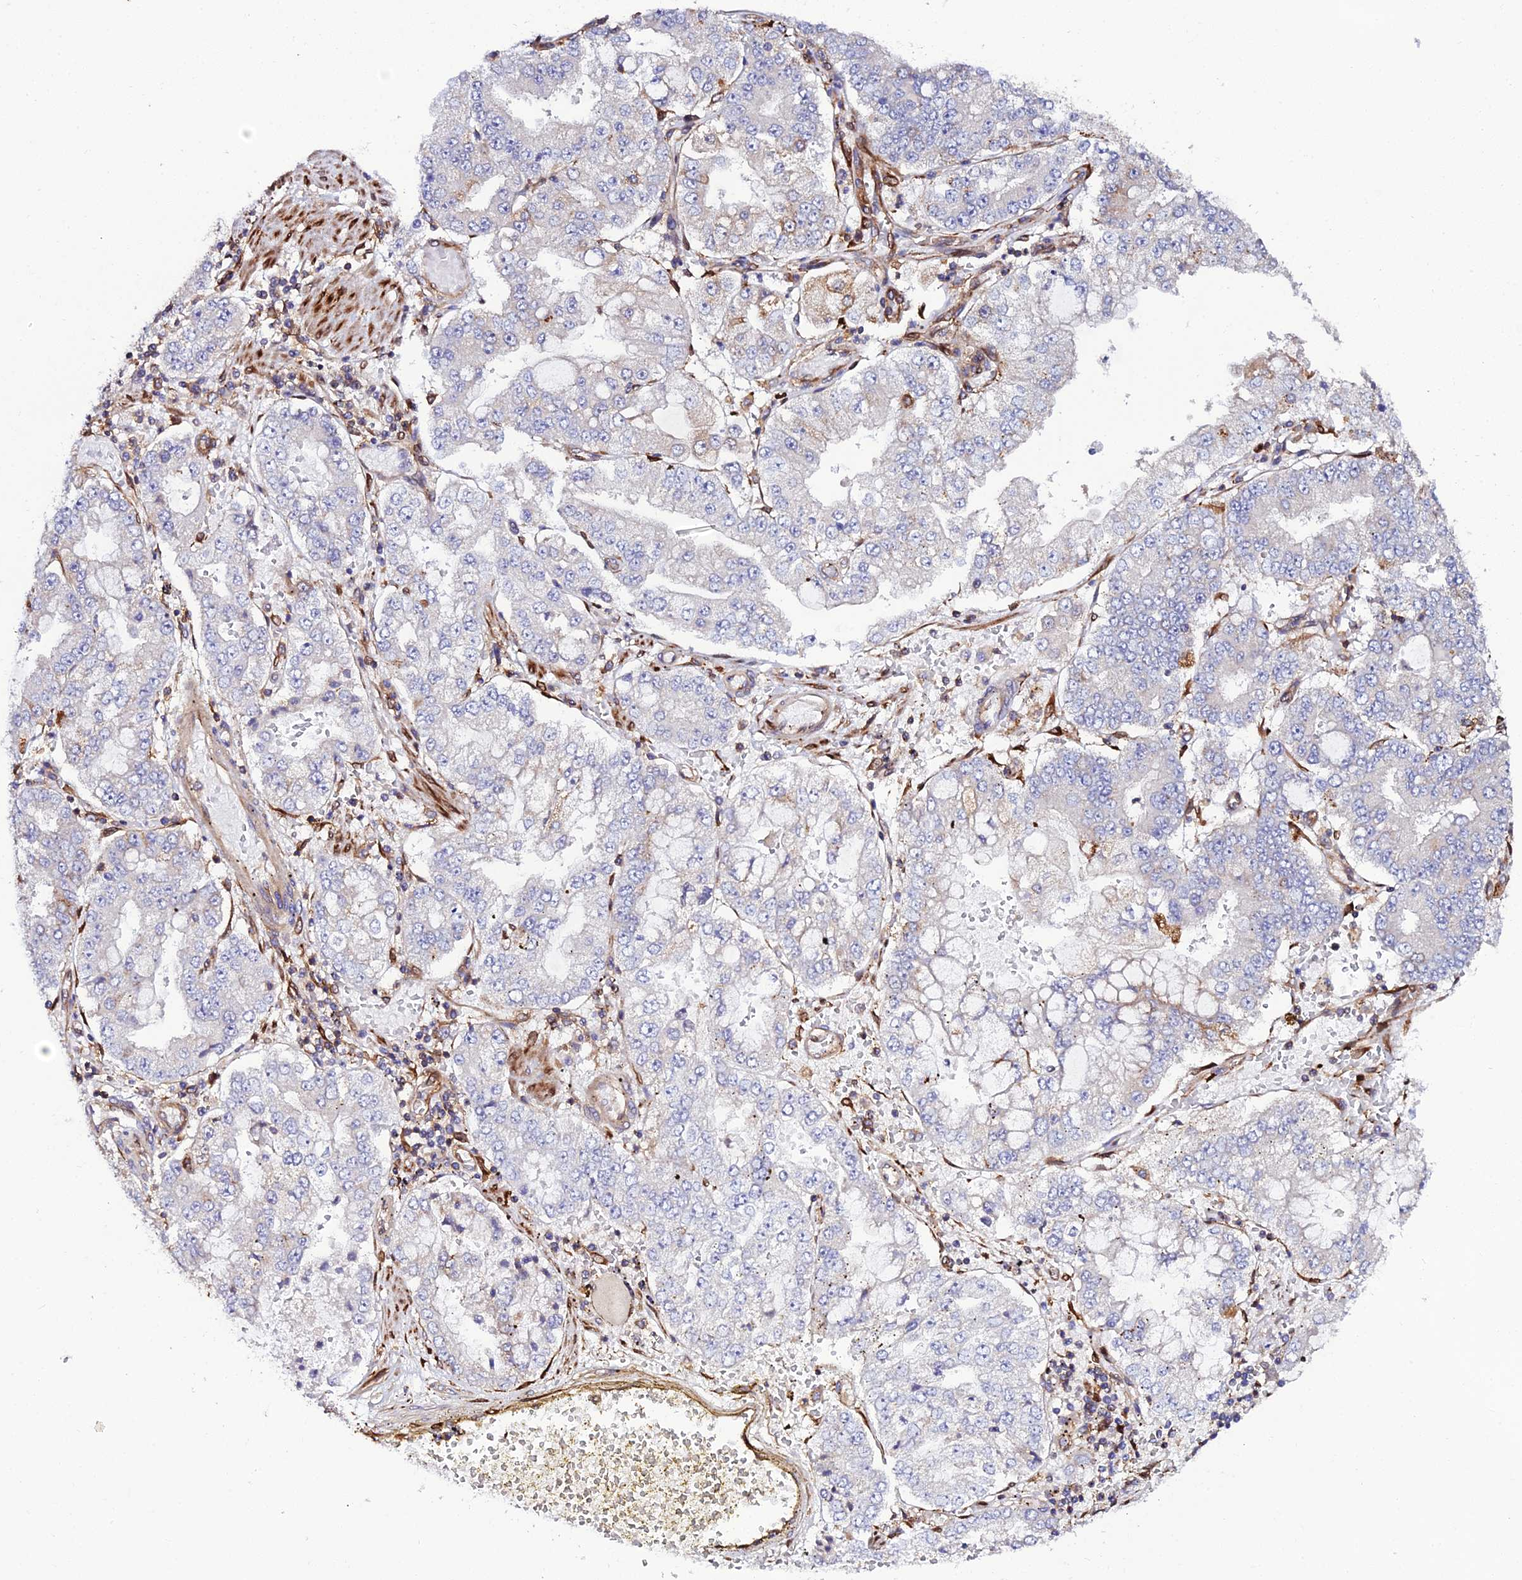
{"staining": {"intensity": "negative", "quantity": "none", "location": "none"}, "tissue": "stomach cancer", "cell_type": "Tumor cells", "image_type": "cancer", "snomed": [{"axis": "morphology", "description": "Adenocarcinoma, NOS"}, {"axis": "topography", "description": "Stomach"}], "caption": "This is an IHC photomicrograph of human adenocarcinoma (stomach). There is no expression in tumor cells.", "gene": "TRPV2", "patient": {"sex": "male", "age": 76}}